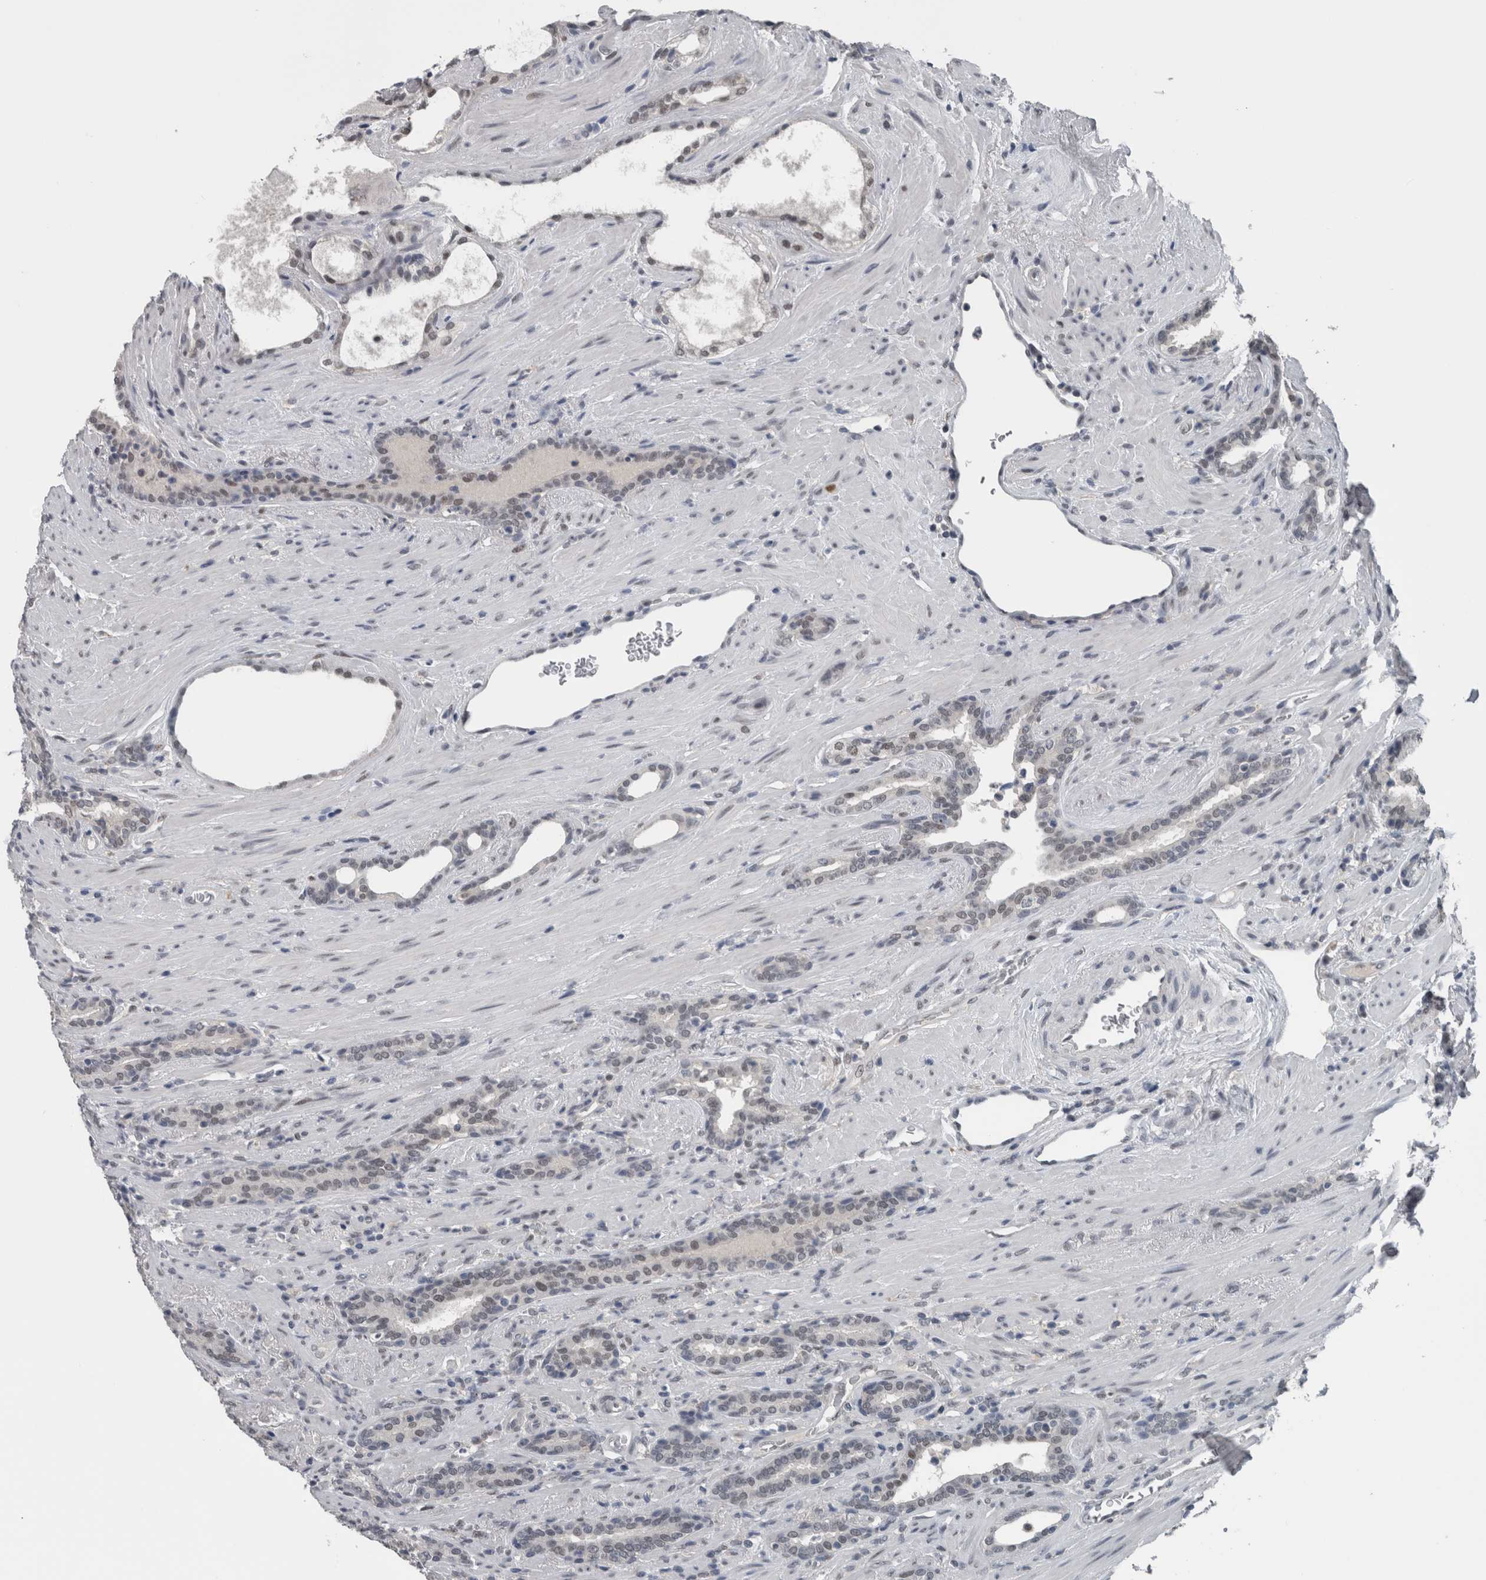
{"staining": {"intensity": "weak", "quantity": "<25%", "location": "nuclear"}, "tissue": "prostate cancer", "cell_type": "Tumor cells", "image_type": "cancer", "snomed": [{"axis": "morphology", "description": "Adenocarcinoma, High grade"}, {"axis": "topography", "description": "Prostate"}], "caption": "Immunohistochemistry of prostate cancer shows no staining in tumor cells.", "gene": "ZBTB21", "patient": {"sex": "male", "age": 71}}